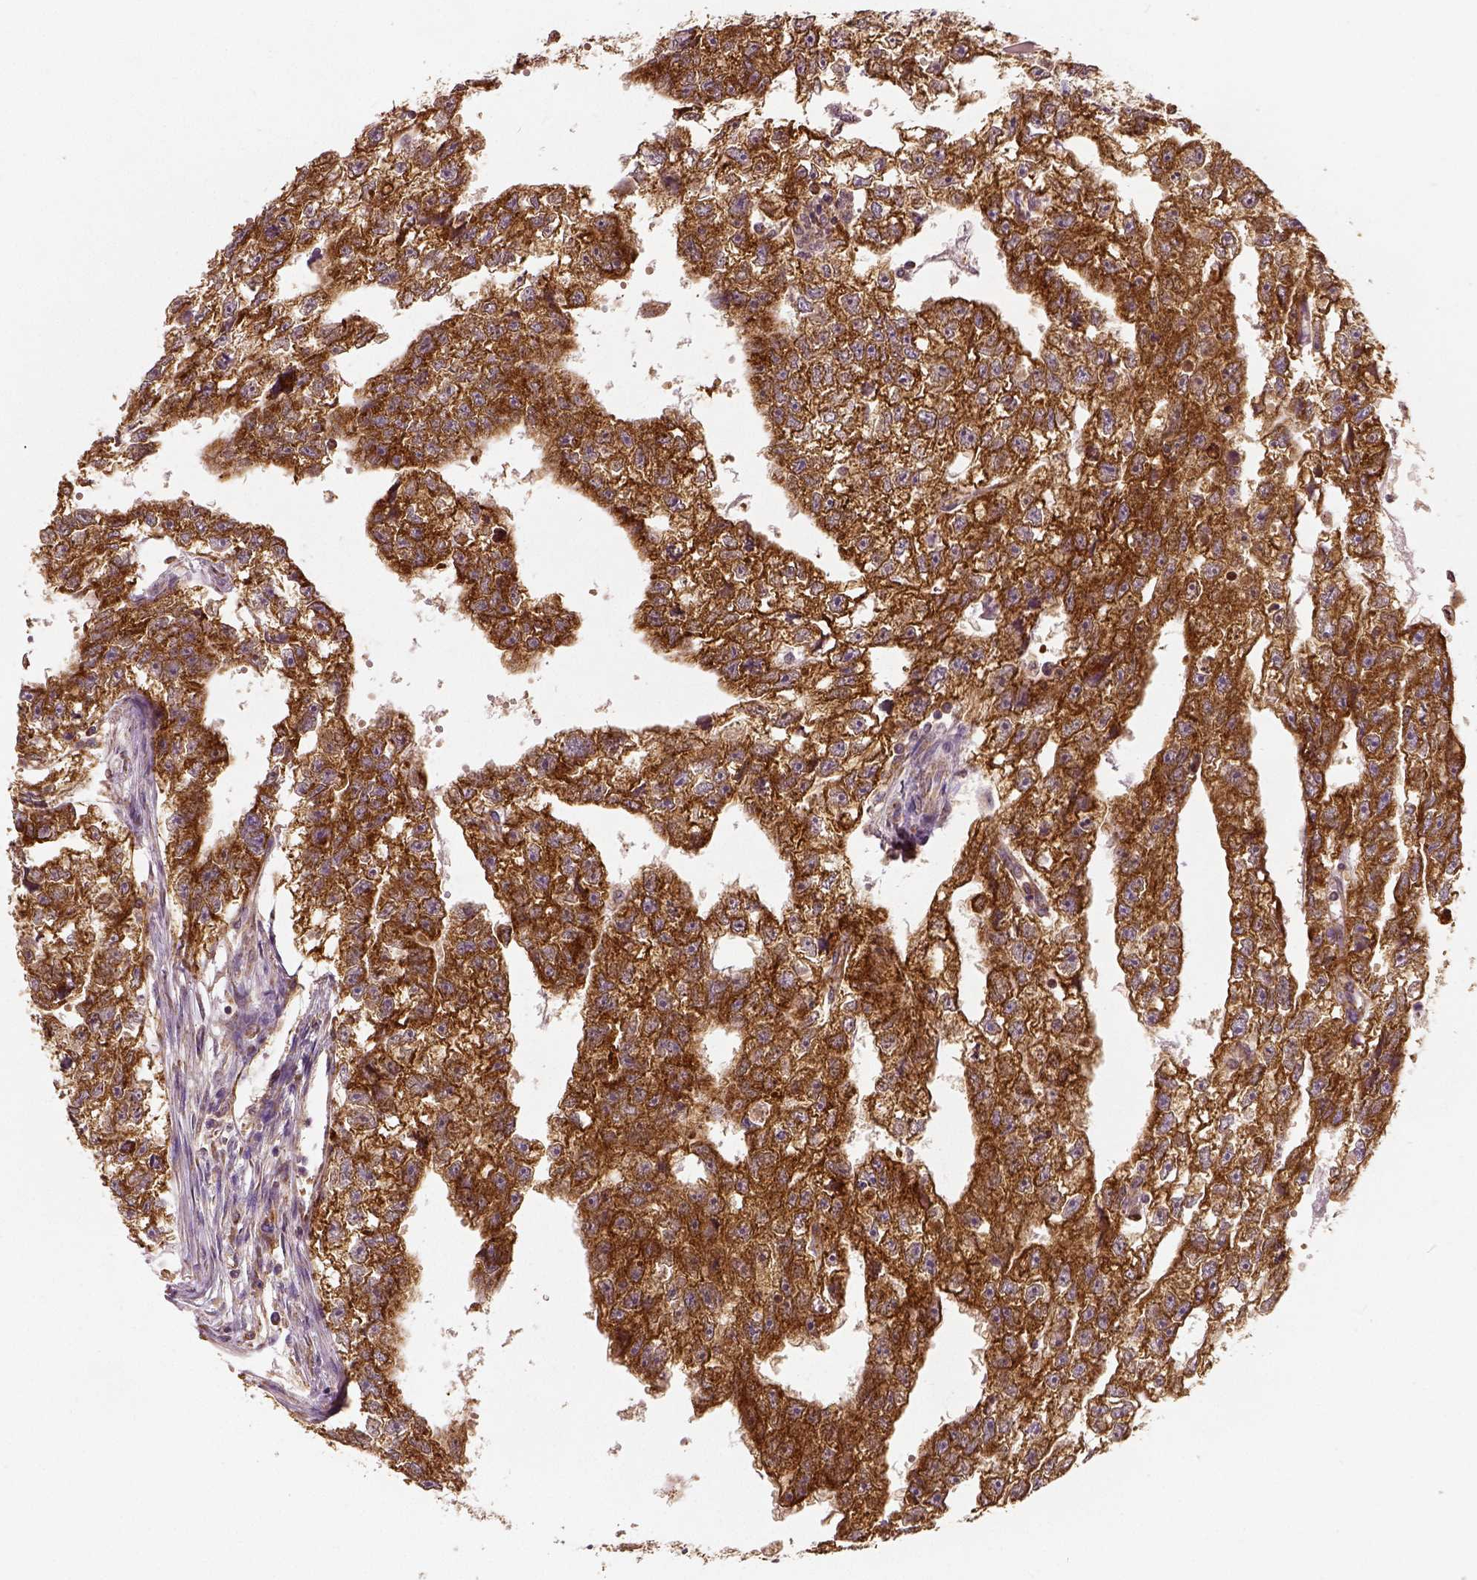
{"staining": {"intensity": "moderate", "quantity": ">75%", "location": "cytoplasmic/membranous"}, "tissue": "testis cancer", "cell_type": "Tumor cells", "image_type": "cancer", "snomed": [{"axis": "morphology", "description": "Carcinoma, Embryonal, NOS"}, {"axis": "morphology", "description": "Teratoma, malignant, NOS"}, {"axis": "topography", "description": "Testis"}], "caption": "Human teratoma (malignant) (testis) stained for a protein (brown) reveals moderate cytoplasmic/membranous positive positivity in approximately >75% of tumor cells.", "gene": "PGAM5", "patient": {"sex": "male", "age": 44}}